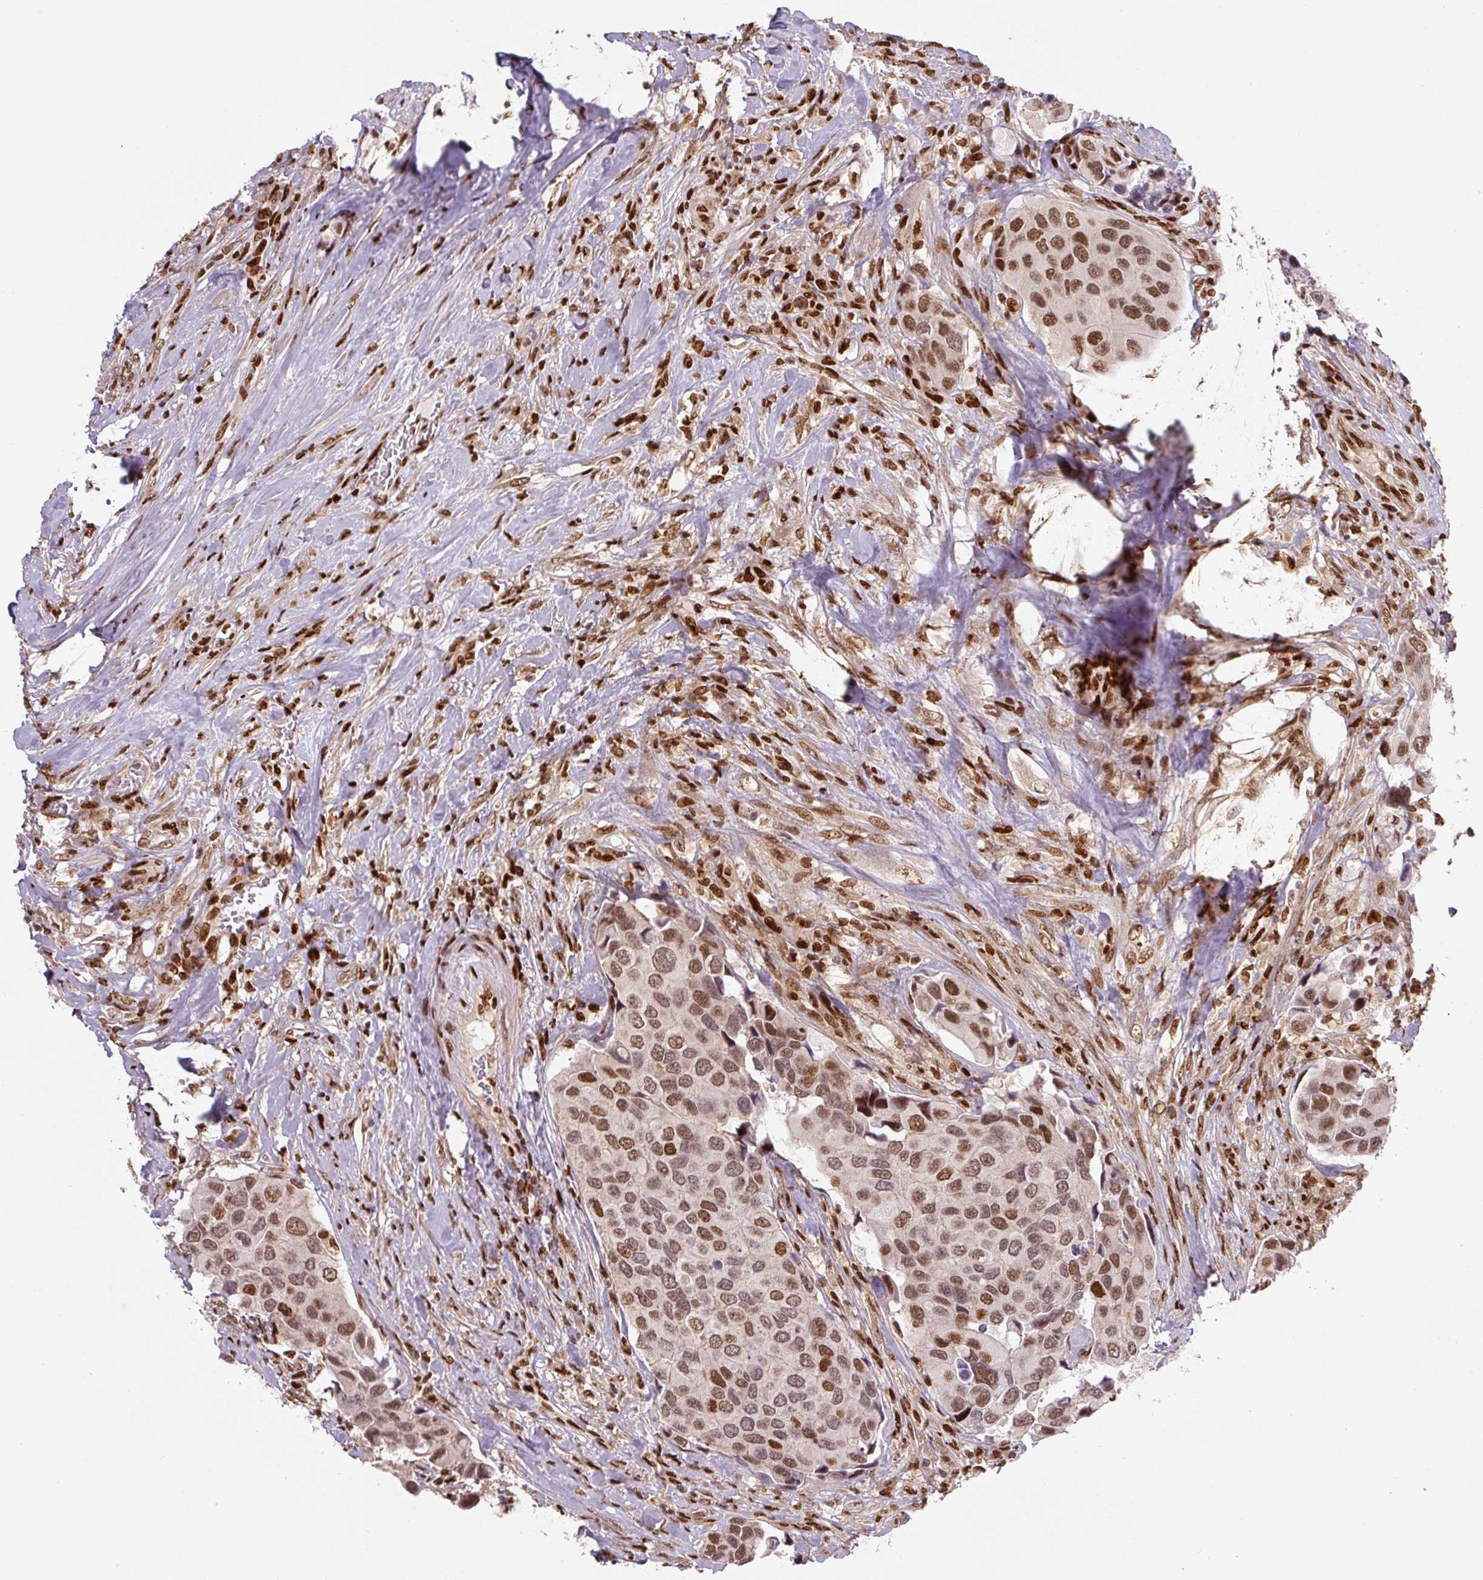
{"staining": {"intensity": "moderate", "quantity": ">75%", "location": "nuclear"}, "tissue": "urothelial cancer", "cell_type": "Tumor cells", "image_type": "cancer", "snomed": [{"axis": "morphology", "description": "Urothelial carcinoma, High grade"}, {"axis": "topography", "description": "Urinary bladder"}], "caption": "High-grade urothelial carcinoma stained for a protein shows moderate nuclear positivity in tumor cells. The protein of interest is stained brown, and the nuclei are stained in blue (DAB IHC with brightfield microscopy, high magnification).", "gene": "PYDC2", "patient": {"sex": "male", "age": 74}}